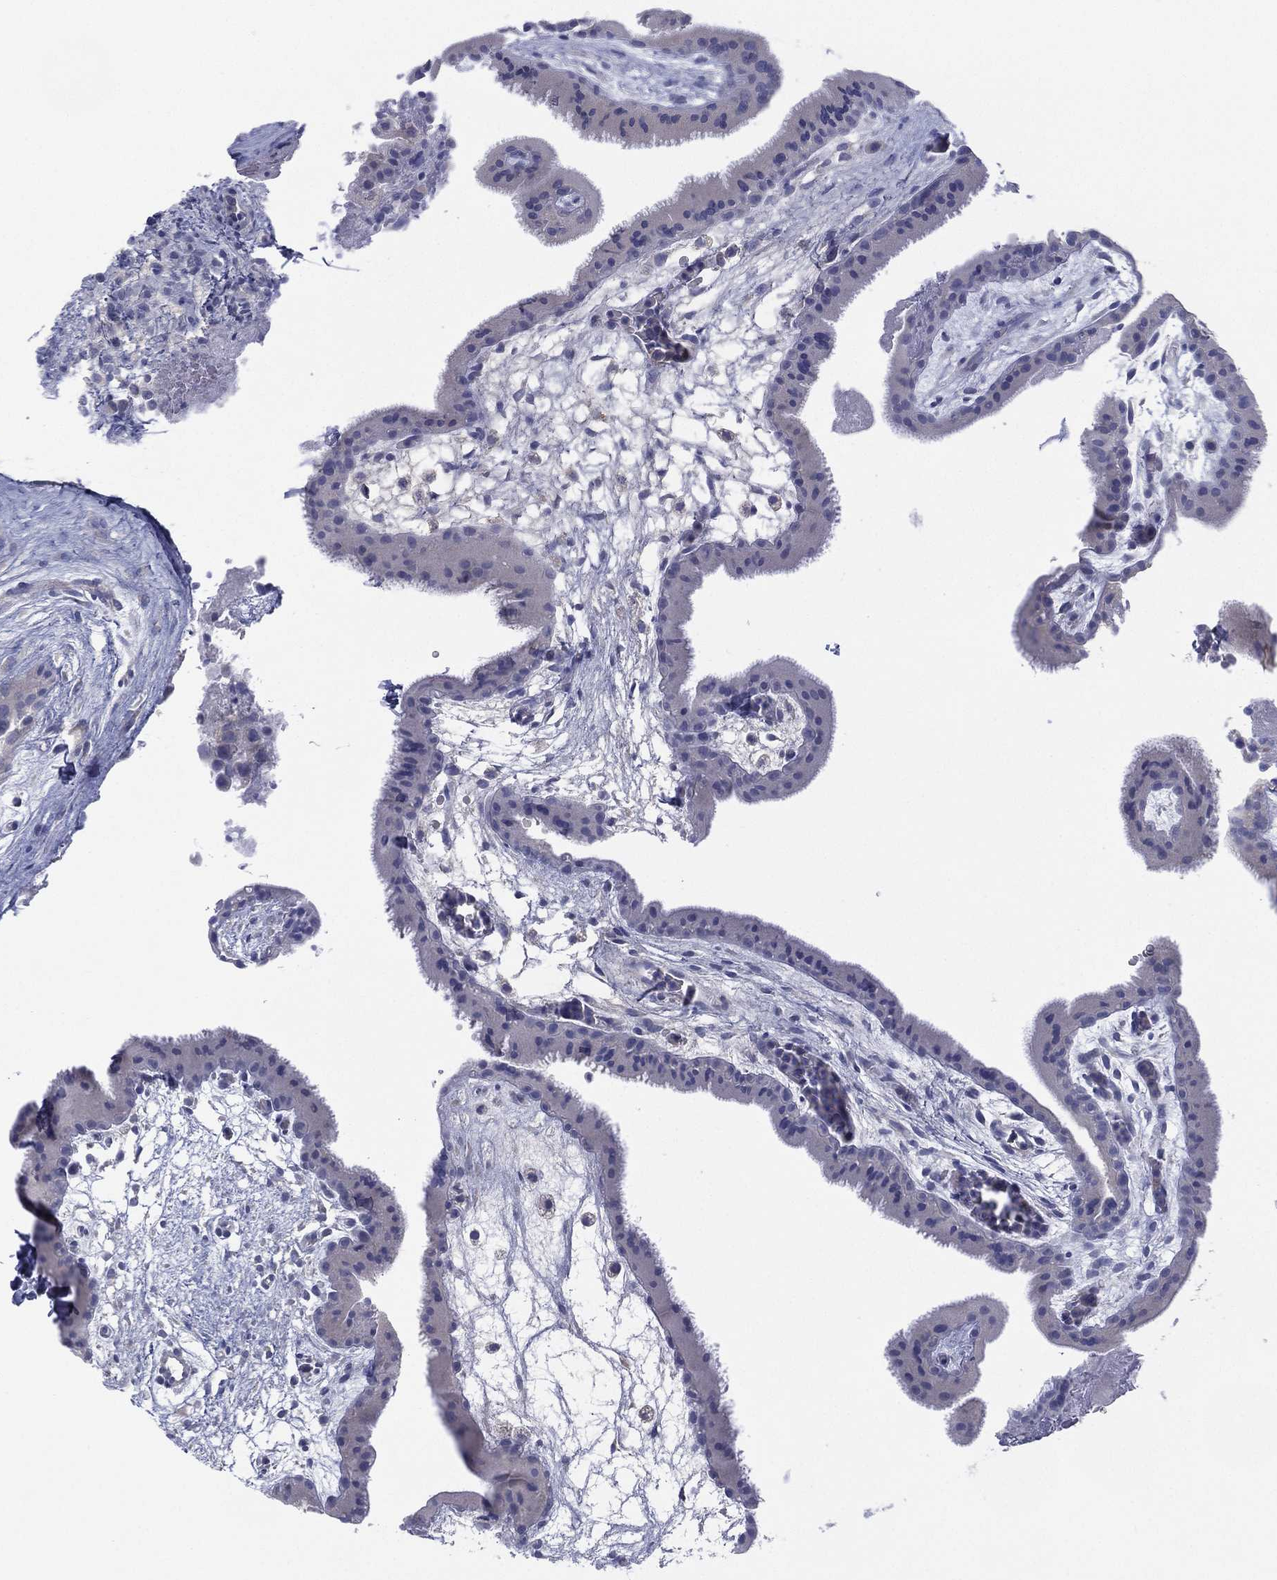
{"staining": {"intensity": "negative", "quantity": "none", "location": "none"}, "tissue": "placenta", "cell_type": "Trophoblastic cells", "image_type": "normal", "snomed": [{"axis": "morphology", "description": "Normal tissue, NOS"}, {"axis": "topography", "description": "Placenta"}], "caption": "IHC histopathology image of benign placenta: placenta stained with DAB (3,3'-diaminobenzidine) exhibits no significant protein staining in trophoblastic cells.", "gene": "CYP2D6", "patient": {"sex": "female", "age": 19}}